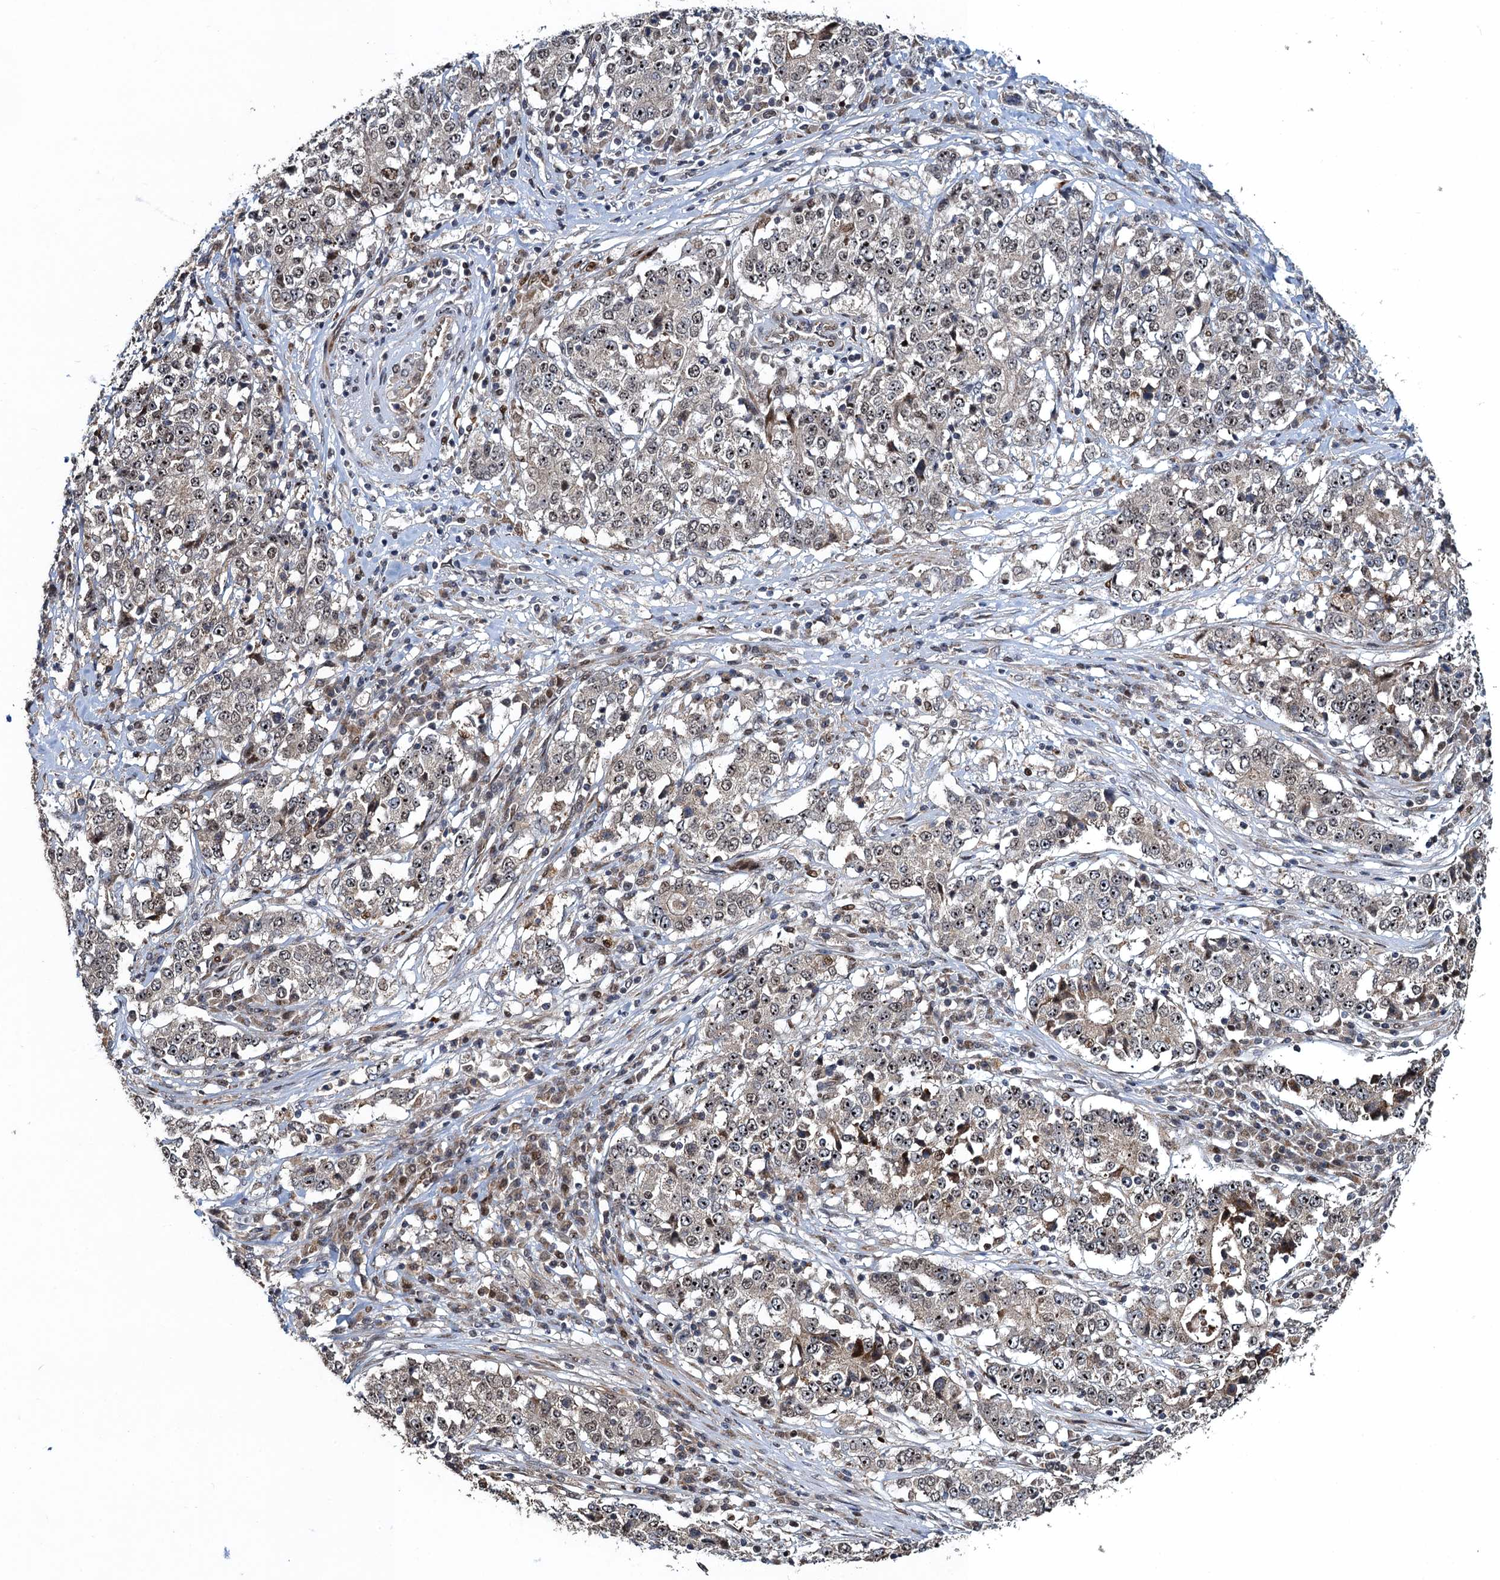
{"staining": {"intensity": "weak", "quantity": "25%-75%", "location": "nuclear"}, "tissue": "stomach cancer", "cell_type": "Tumor cells", "image_type": "cancer", "snomed": [{"axis": "morphology", "description": "Adenocarcinoma, NOS"}, {"axis": "topography", "description": "Stomach"}], "caption": "A low amount of weak nuclear staining is identified in approximately 25%-75% of tumor cells in stomach adenocarcinoma tissue.", "gene": "ATOSA", "patient": {"sex": "male", "age": 59}}